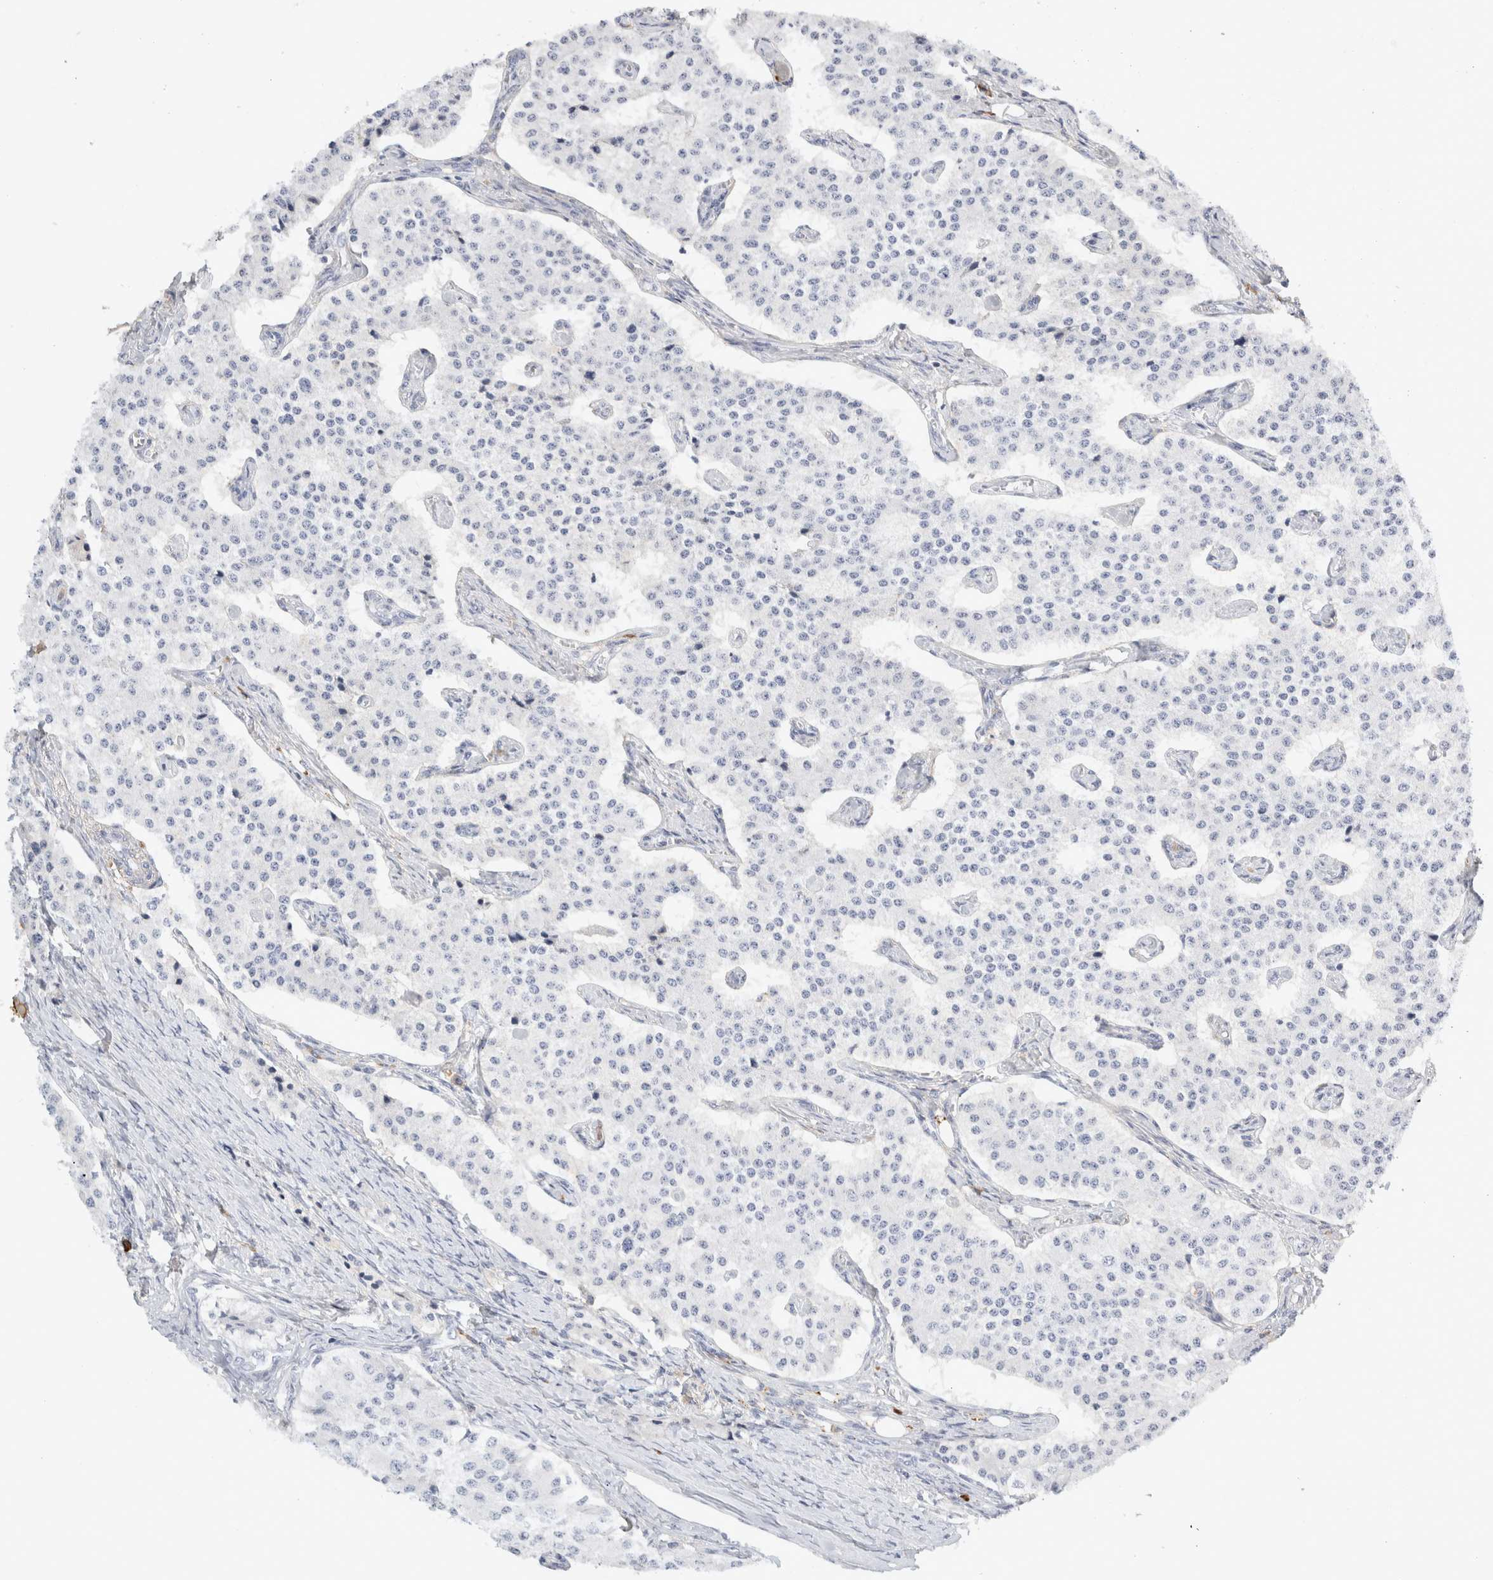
{"staining": {"intensity": "negative", "quantity": "none", "location": "none"}, "tissue": "carcinoid", "cell_type": "Tumor cells", "image_type": "cancer", "snomed": [{"axis": "morphology", "description": "Carcinoid, malignant, NOS"}, {"axis": "topography", "description": "Colon"}], "caption": "Carcinoid was stained to show a protein in brown. There is no significant staining in tumor cells.", "gene": "FGL2", "patient": {"sex": "female", "age": 52}}